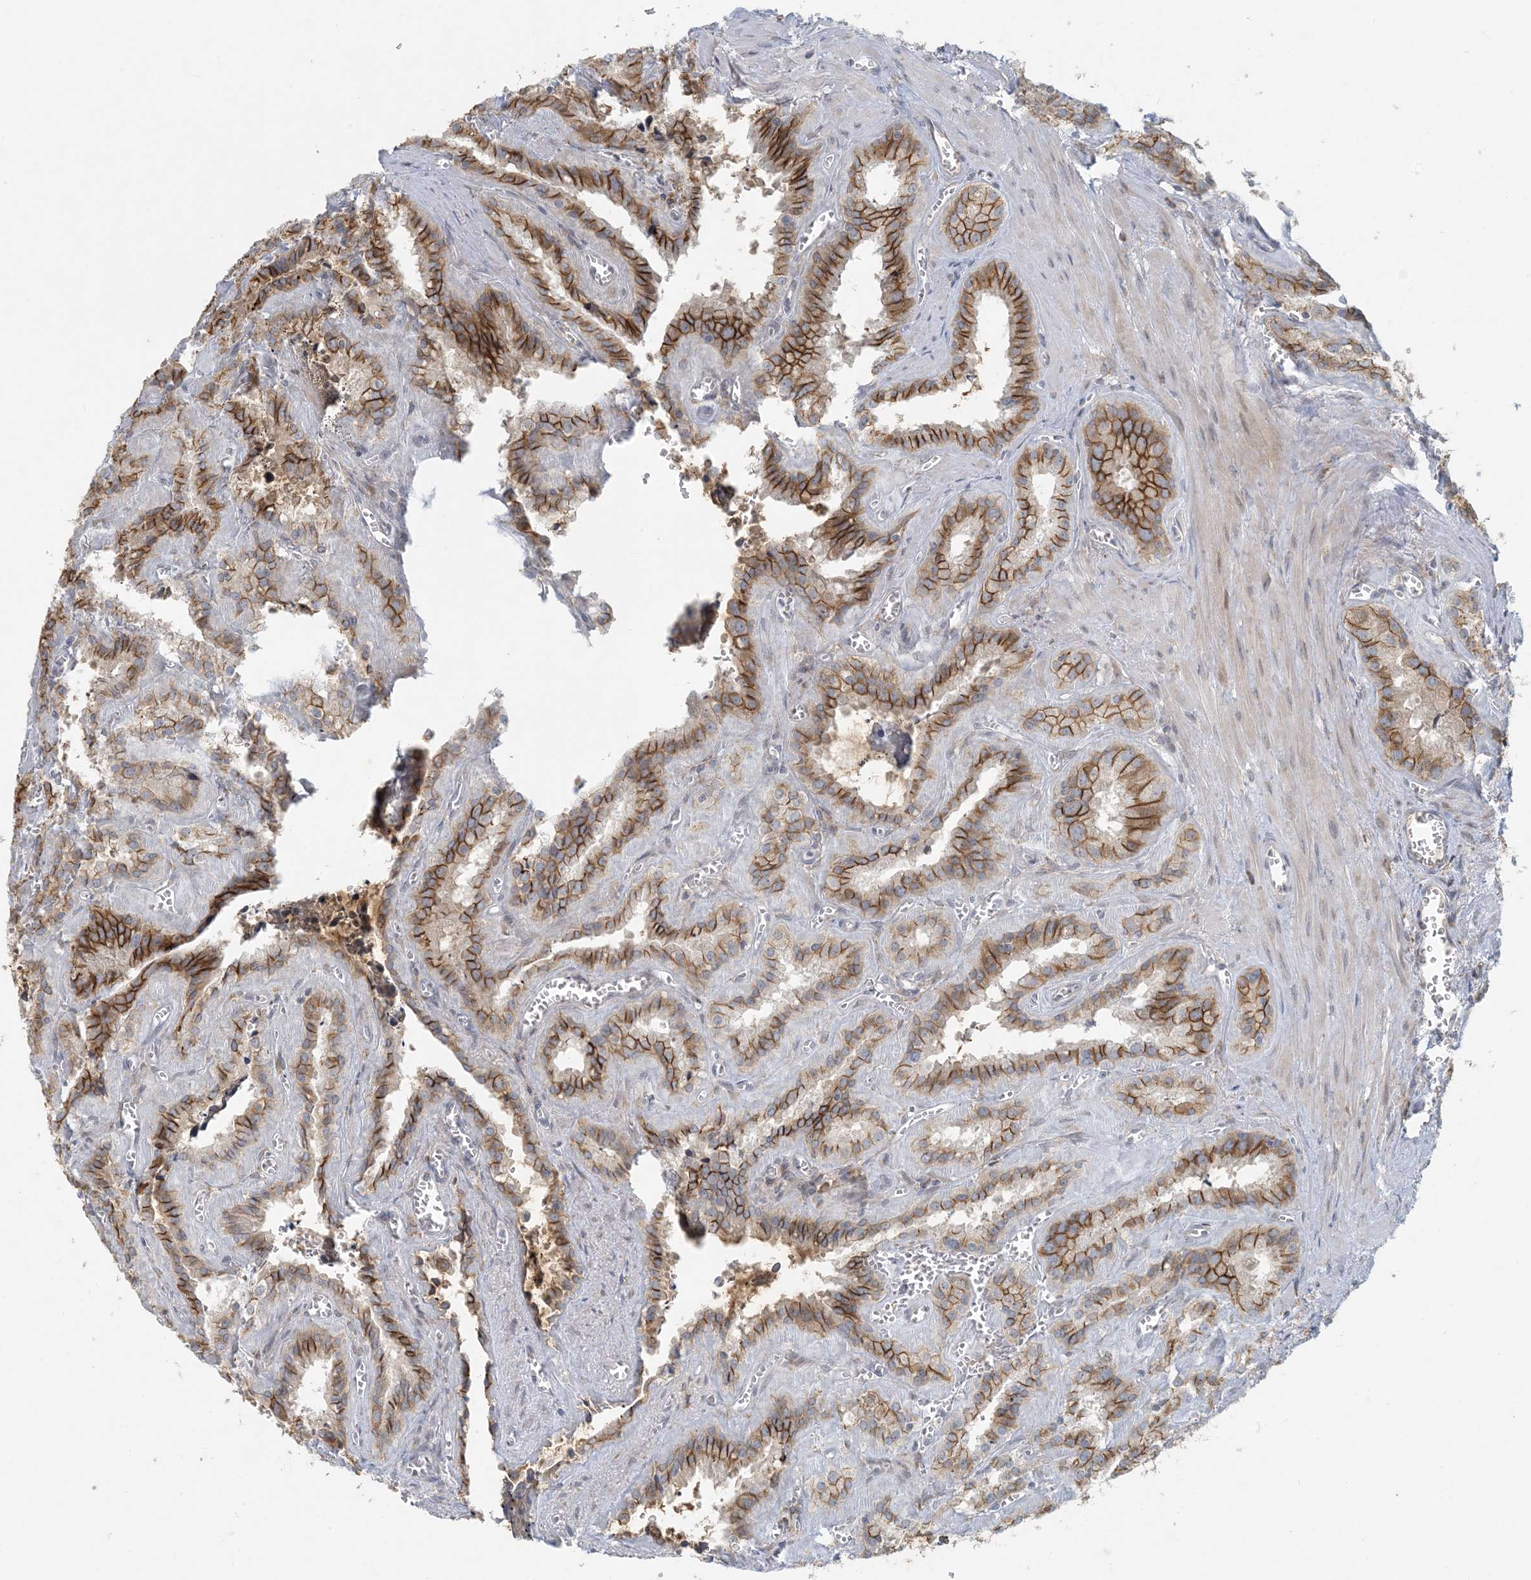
{"staining": {"intensity": "strong", "quantity": ">75%", "location": "cytoplasmic/membranous"}, "tissue": "seminal vesicle", "cell_type": "Glandular cells", "image_type": "normal", "snomed": [{"axis": "morphology", "description": "Normal tissue, NOS"}, {"axis": "topography", "description": "Prostate"}, {"axis": "topography", "description": "Seminal veicle"}], "caption": "IHC photomicrograph of normal human seminal vesicle stained for a protein (brown), which exhibits high levels of strong cytoplasmic/membranous positivity in about >75% of glandular cells.", "gene": "HACL1", "patient": {"sex": "male", "age": 59}}